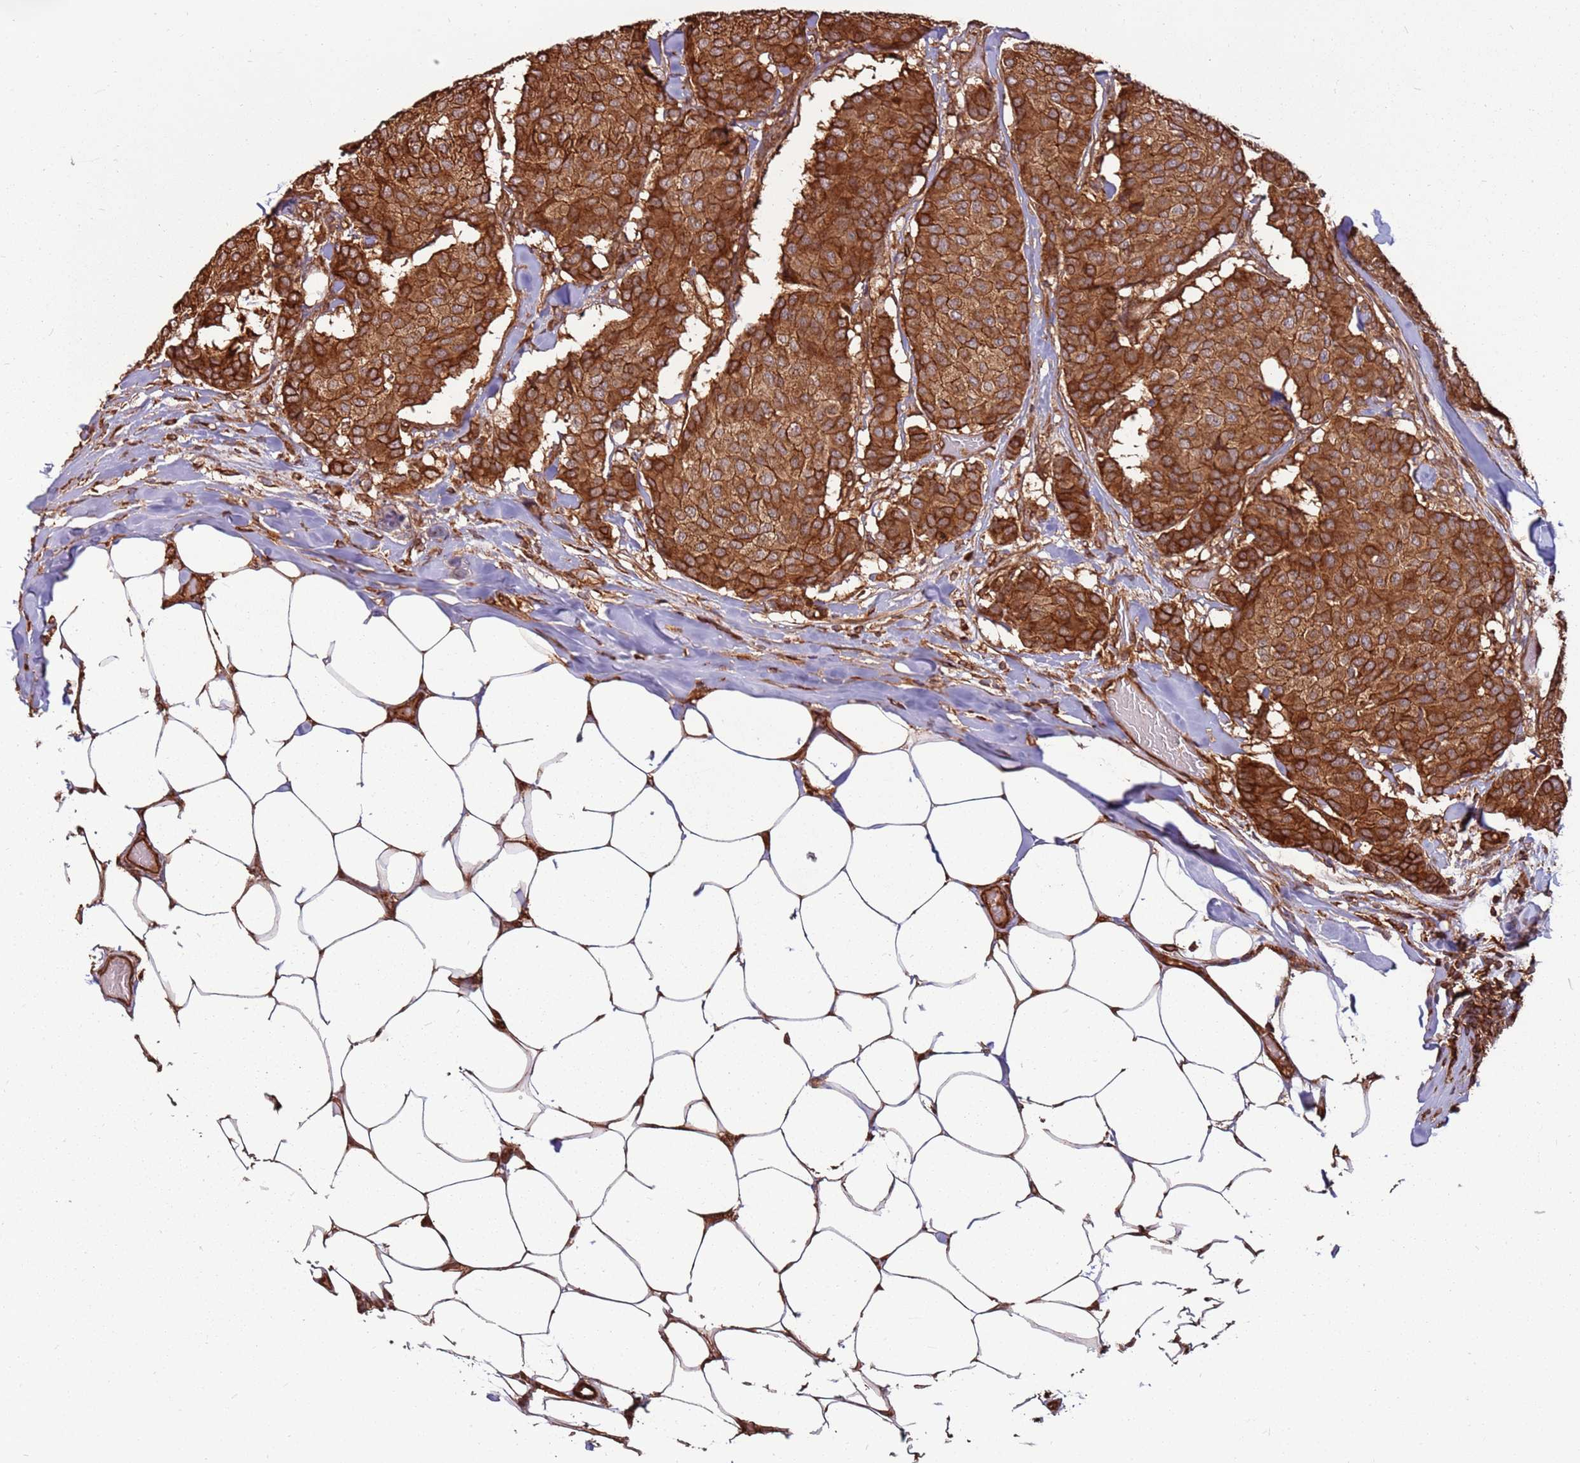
{"staining": {"intensity": "moderate", "quantity": ">75%", "location": "cytoplasmic/membranous"}, "tissue": "breast cancer", "cell_type": "Tumor cells", "image_type": "cancer", "snomed": [{"axis": "morphology", "description": "Duct carcinoma"}, {"axis": "topography", "description": "Breast"}], "caption": "A micrograph showing moderate cytoplasmic/membranous expression in about >75% of tumor cells in invasive ductal carcinoma (breast), as visualized by brown immunohistochemical staining.", "gene": "ACVR2A", "patient": {"sex": "female", "age": 75}}